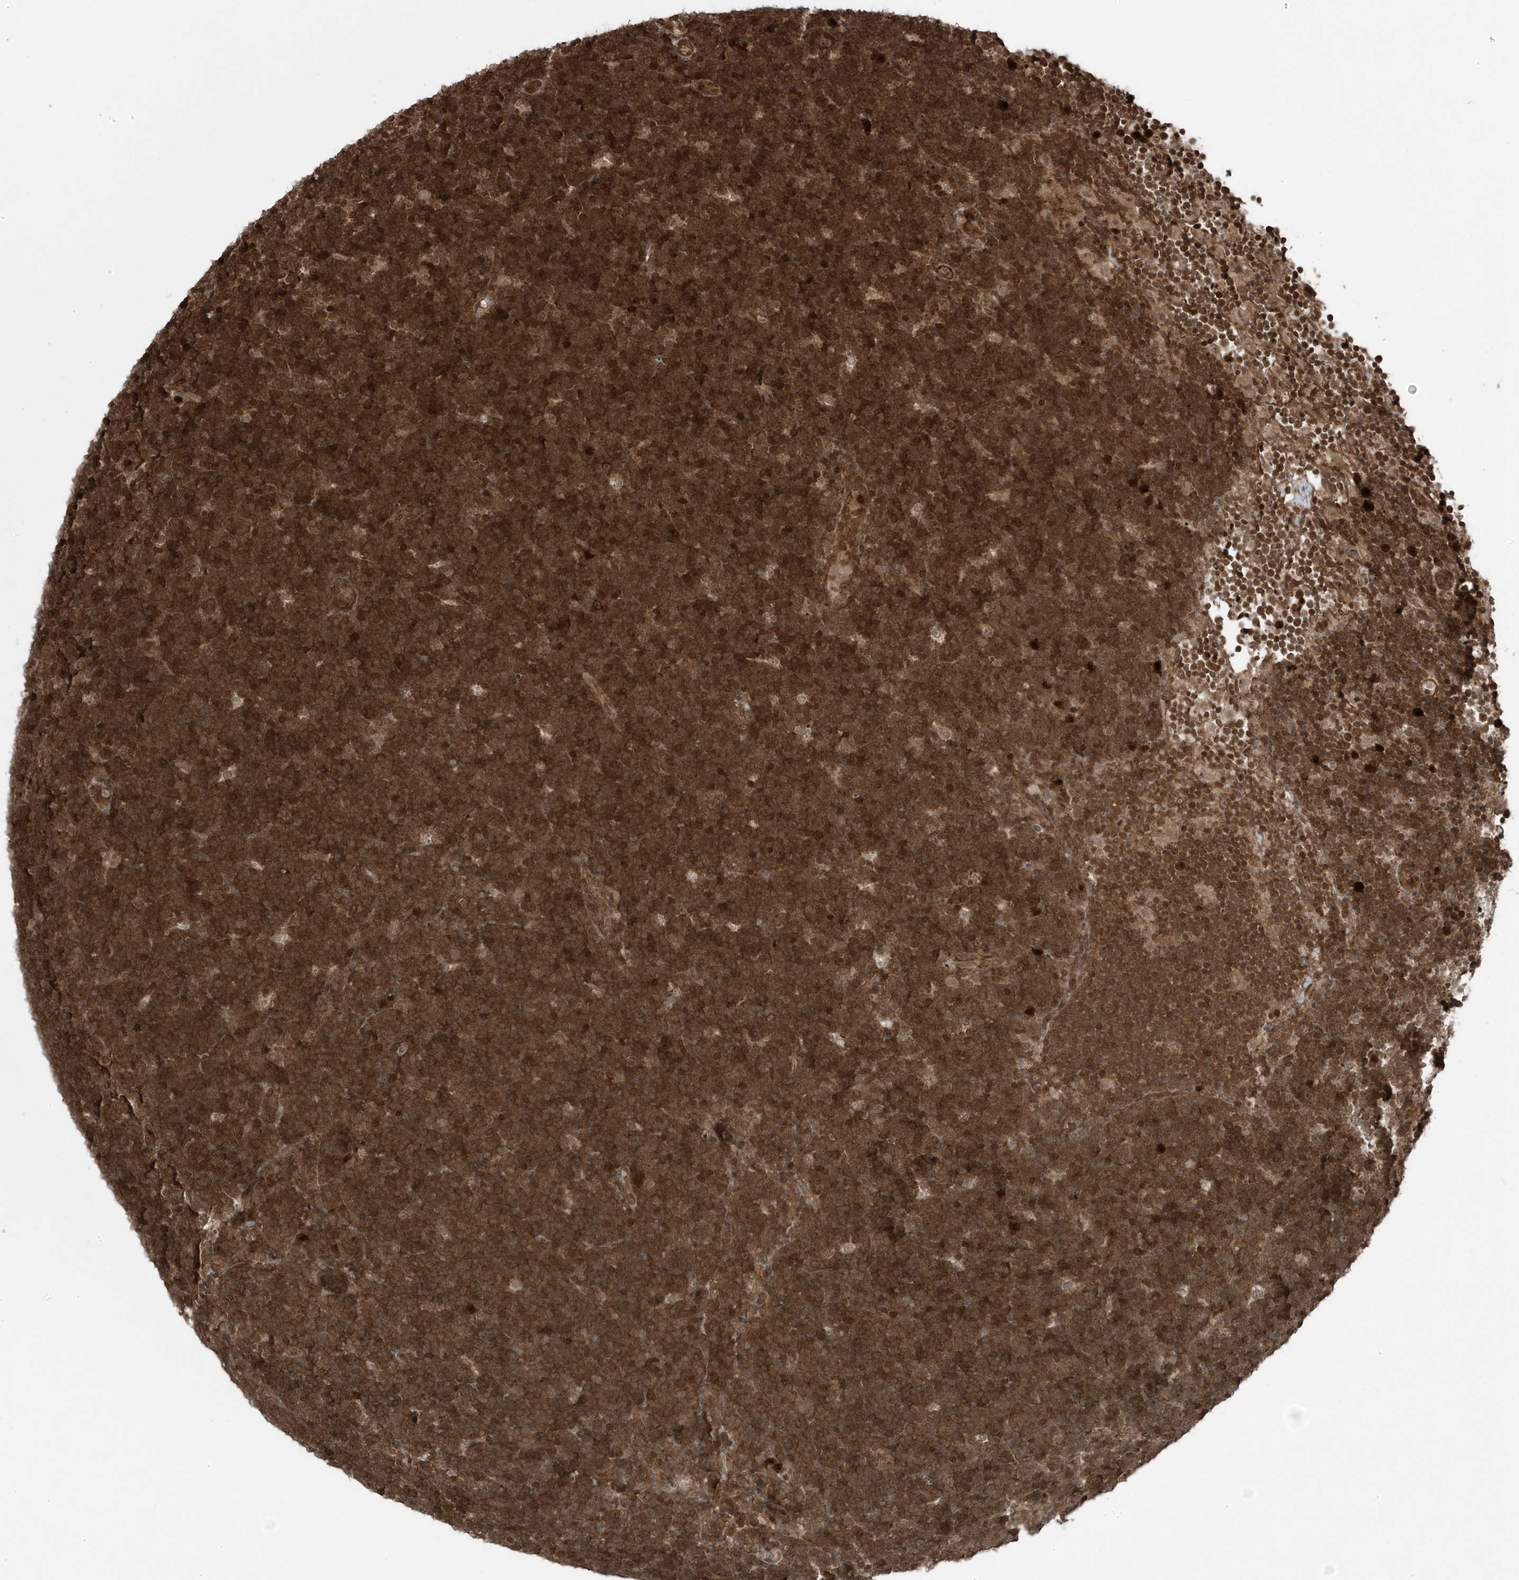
{"staining": {"intensity": "strong", "quantity": ">75%", "location": "cytoplasmic/membranous"}, "tissue": "lymphoma", "cell_type": "Tumor cells", "image_type": "cancer", "snomed": [{"axis": "morphology", "description": "Malignant lymphoma, non-Hodgkin's type, High grade"}, {"axis": "topography", "description": "Lymph node"}], "caption": "Malignant lymphoma, non-Hodgkin's type (high-grade) stained with a protein marker exhibits strong staining in tumor cells.", "gene": "MAPK1IP1L", "patient": {"sex": "male", "age": 13}}